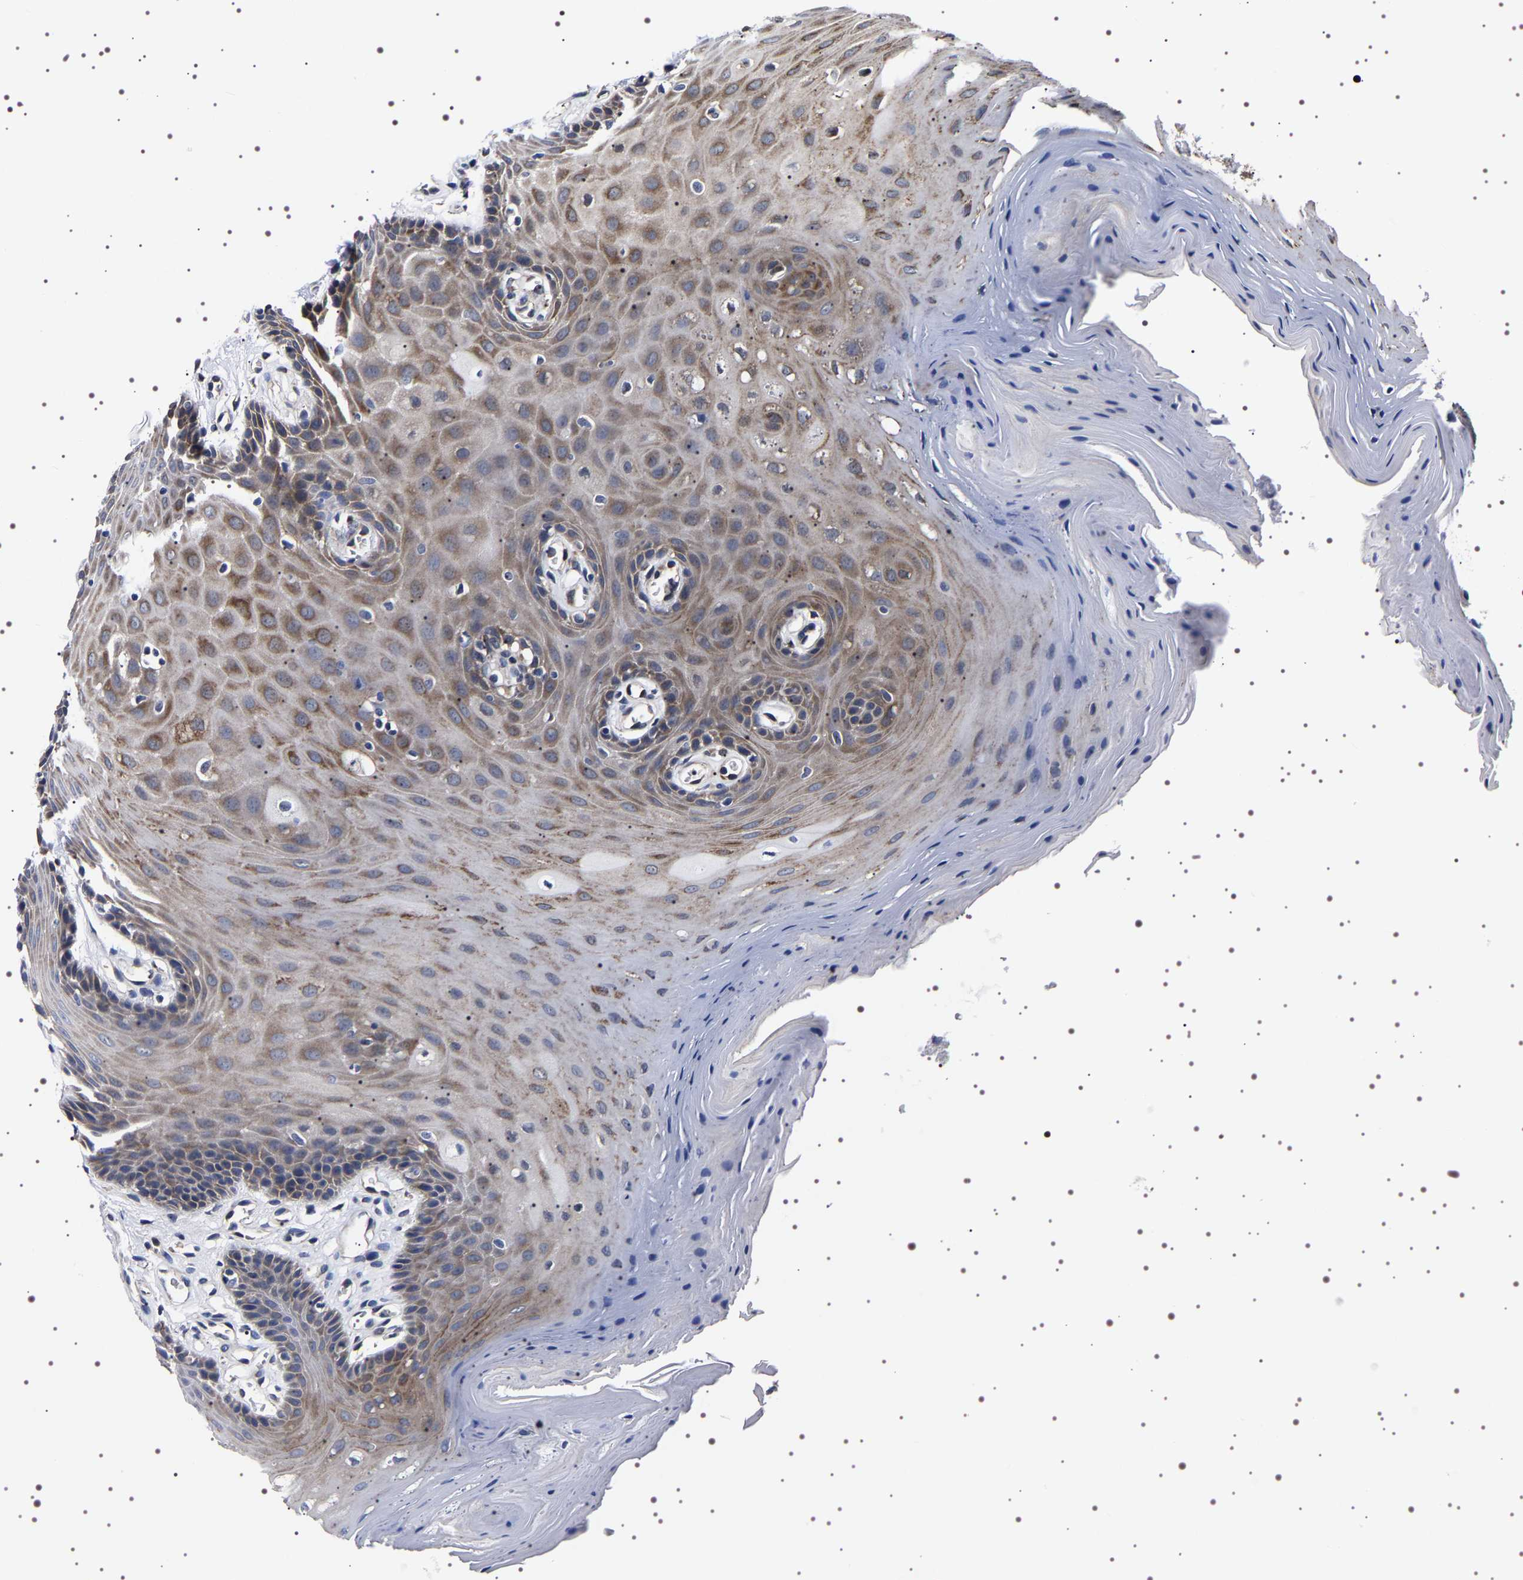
{"staining": {"intensity": "strong", "quantity": "25%-75%", "location": "cytoplasmic/membranous"}, "tissue": "oral mucosa", "cell_type": "Squamous epithelial cells", "image_type": "normal", "snomed": [{"axis": "morphology", "description": "Normal tissue, NOS"}, {"axis": "morphology", "description": "Squamous cell carcinoma, NOS"}, {"axis": "topography", "description": "Oral tissue"}, {"axis": "topography", "description": "Head-Neck"}], "caption": "Benign oral mucosa demonstrates strong cytoplasmic/membranous staining in about 25%-75% of squamous epithelial cells.", "gene": "DARS1", "patient": {"sex": "male", "age": 71}}